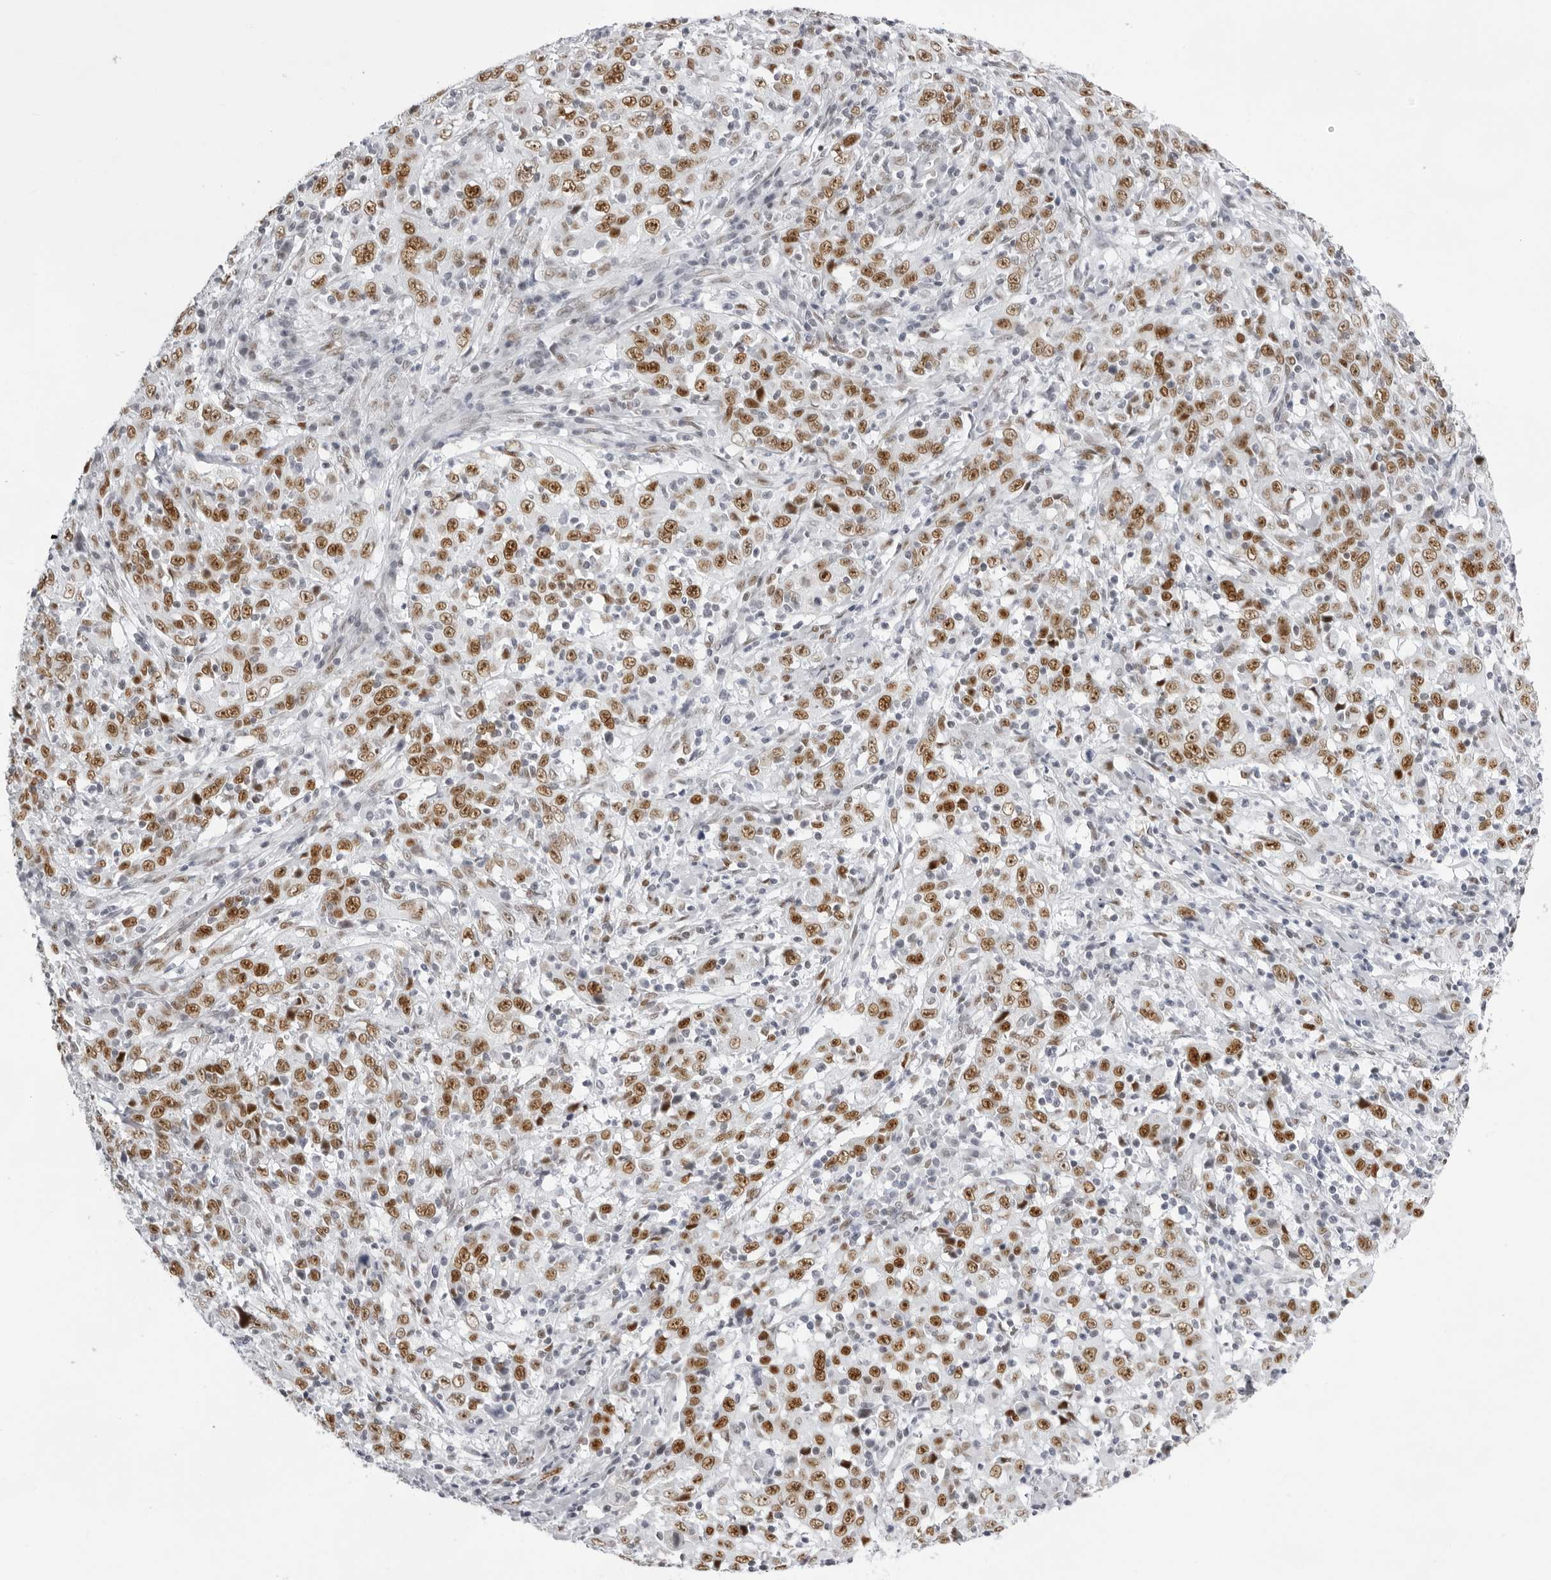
{"staining": {"intensity": "moderate", "quantity": ">75%", "location": "nuclear"}, "tissue": "cervical cancer", "cell_type": "Tumor cells", "image_type": "cancer", "snomed": [{"axis": "morphology", "description": "Squamous cell carcinoma, NOS"}, {"axis": "topography", "description": "Cervix"}], "caption": "An image of human cervical cancer (squamous cell carcinoma) stained for a protein exhibits moderate nuclear brown staining in tumor cells.", "gene": "IRF2BP2", "patient": {"sex": "female", "age": 46}}